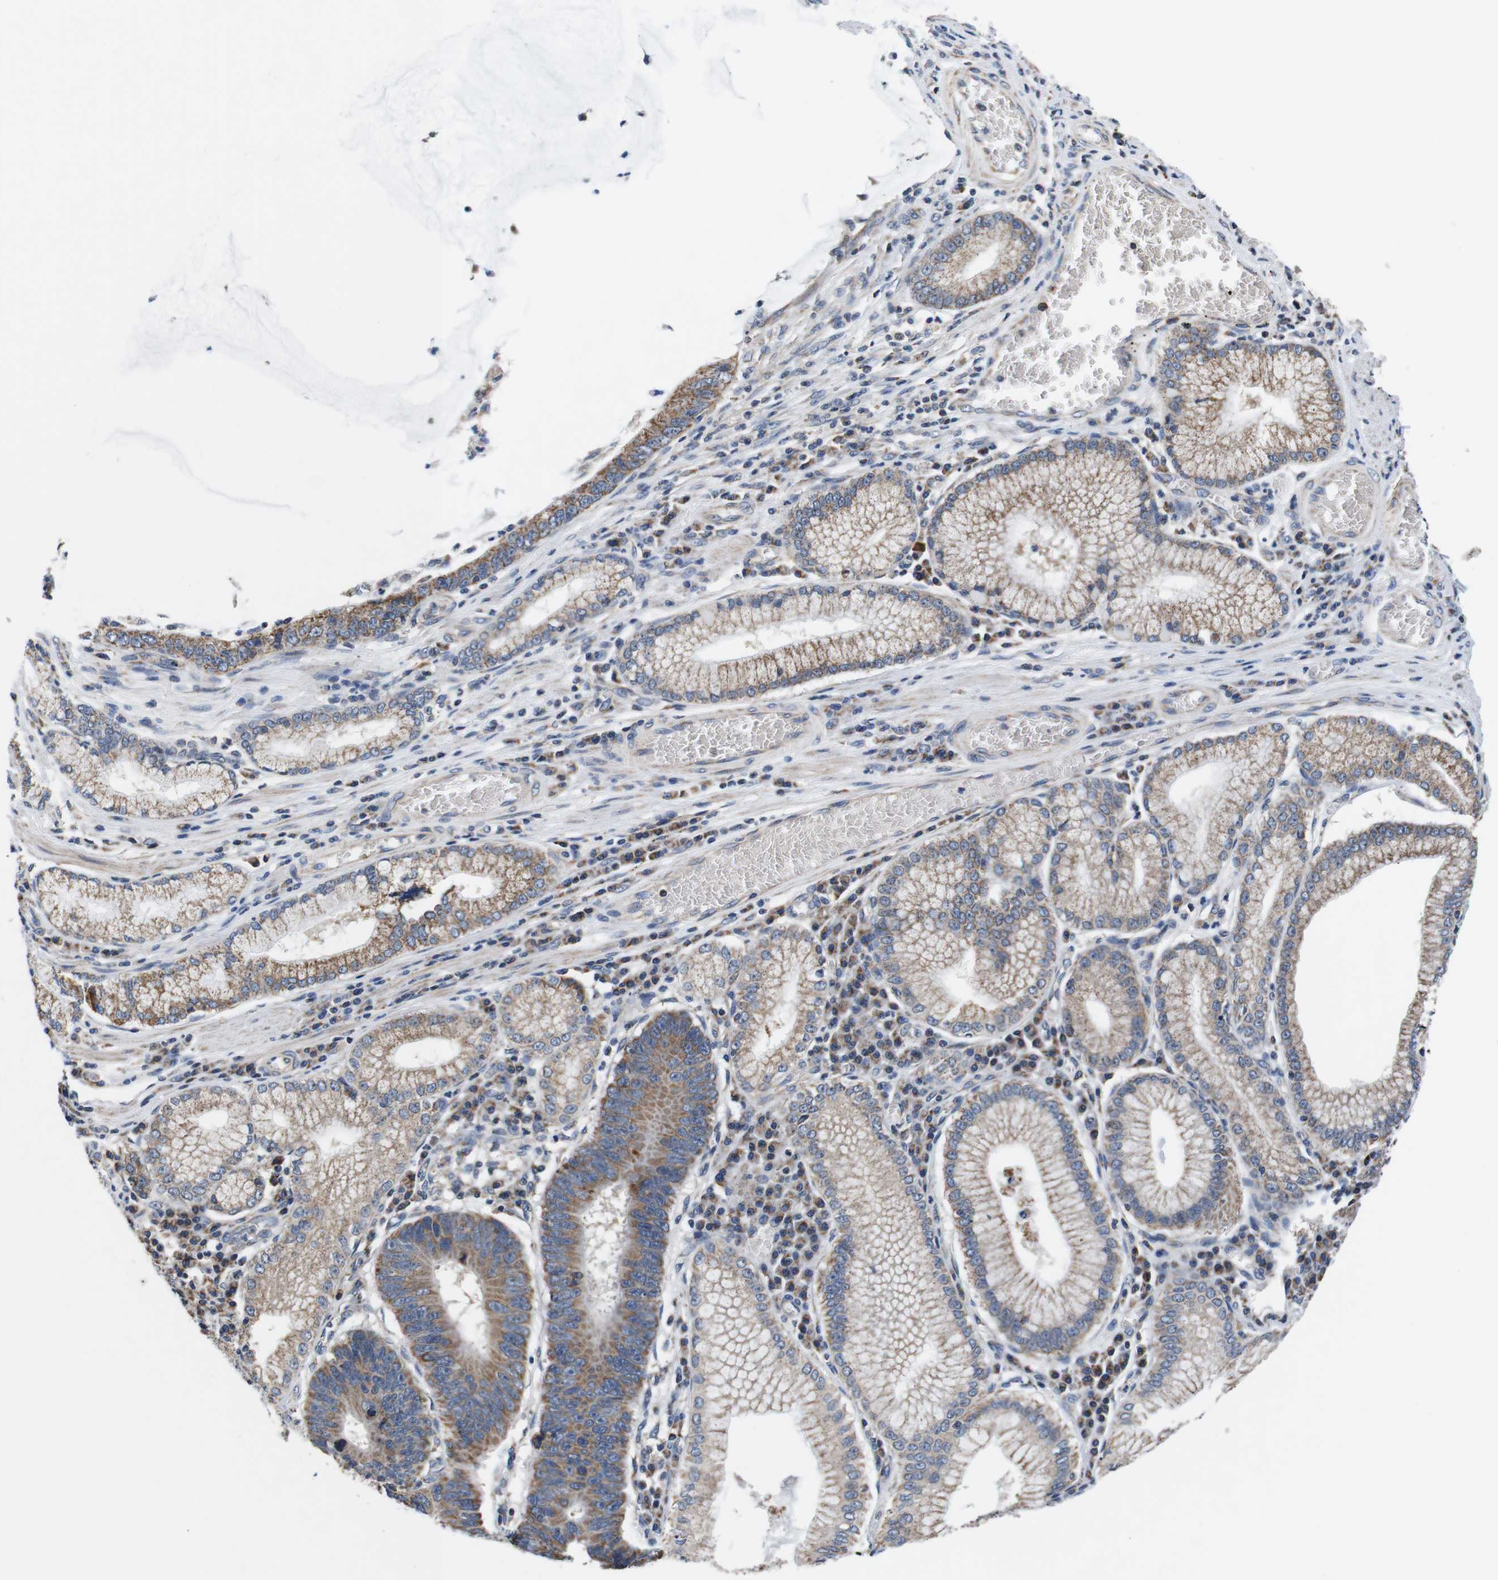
{"staining": {"intensity": "moderate", "quantity": ">75%", "location": "cytoplasmic/membranous"}, "tissue": "stomach cancer", "cell_type": "Tumor cells", "image_type": "cancer", "snomed": [{"axis": "morphology", "description": "Adenocarcinoma, NOS"}, {"axis": "topography", "description": "Stomach"}], "caption": "Immunohistochemistry (IHC) staining of stomach adenocarcinoma, which reveals medium levels of moderate cytoplasmic/membranous staining in about >75% of tumor cells indicating moderate cytoplasmic/membranous protein staining. The staining was performed using DAB (3,3'-diaminobenzidine) (brown) for protein detection and nuclei were counterstained in hematoxylin (blue).", "gene": "LRP4", "patient": {"sex": "male", "age": 59}}